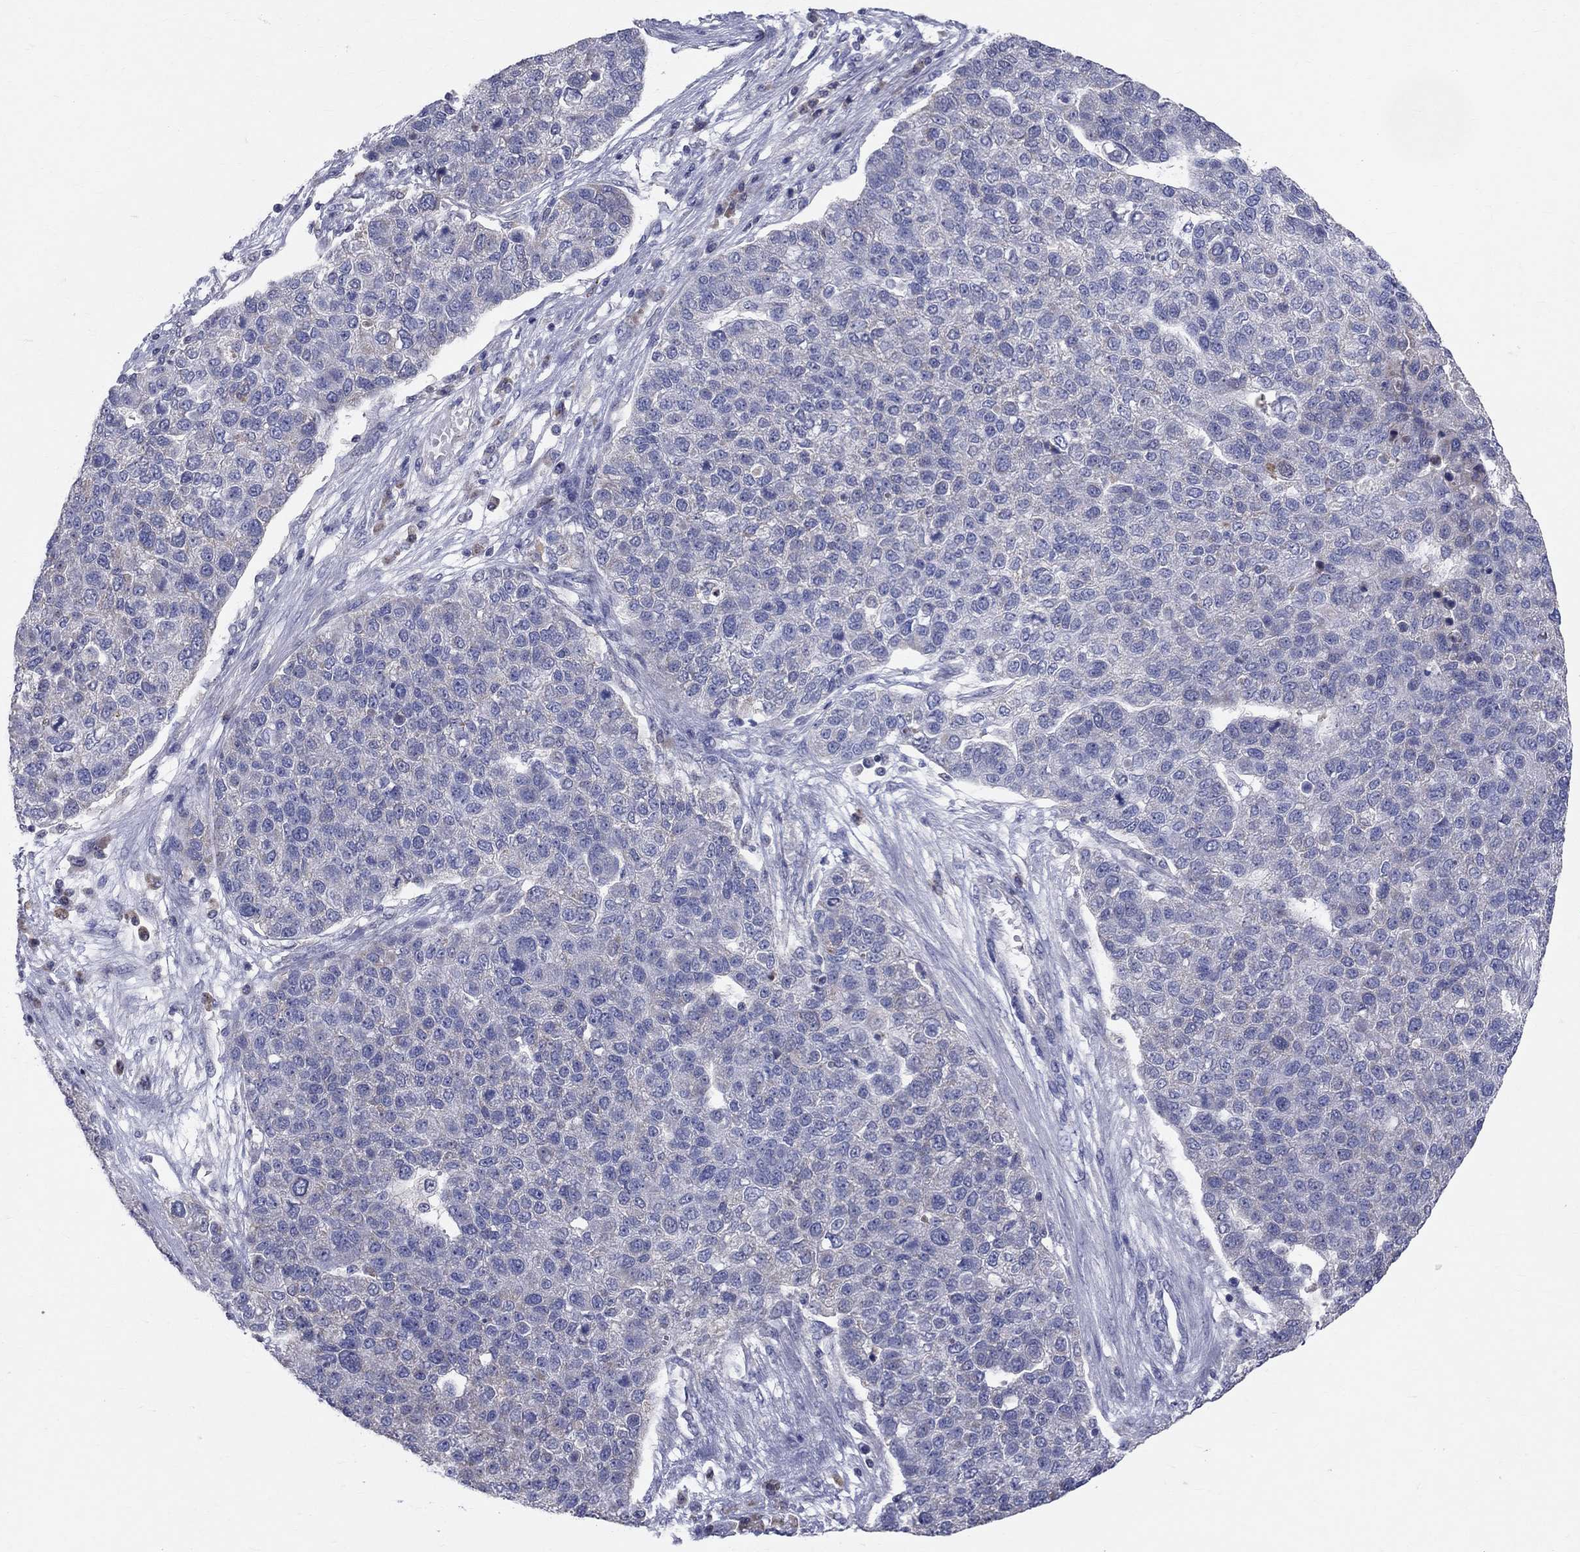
{"staining": {"intensity": "negative", "quantity": "none", "location": "none"}, "tissue": "pancreatic cancer", "cell_type": "Tumor cells", "image_type": "cancer", "snomed": [{"axis": "morphology", "description": "Adenocarcinoma, NOS"}, {"axis": "topography", "description": "Pancreas"}], "caption": "DAB (3,3'-diaminobenzidine) immunohistochemical staining of human adenocarcinoma (pancreatic) reveals no significant positivity in tumor cells.", "gene": "SLC4A10", "patient": {"sex": "female", "age": 61}}